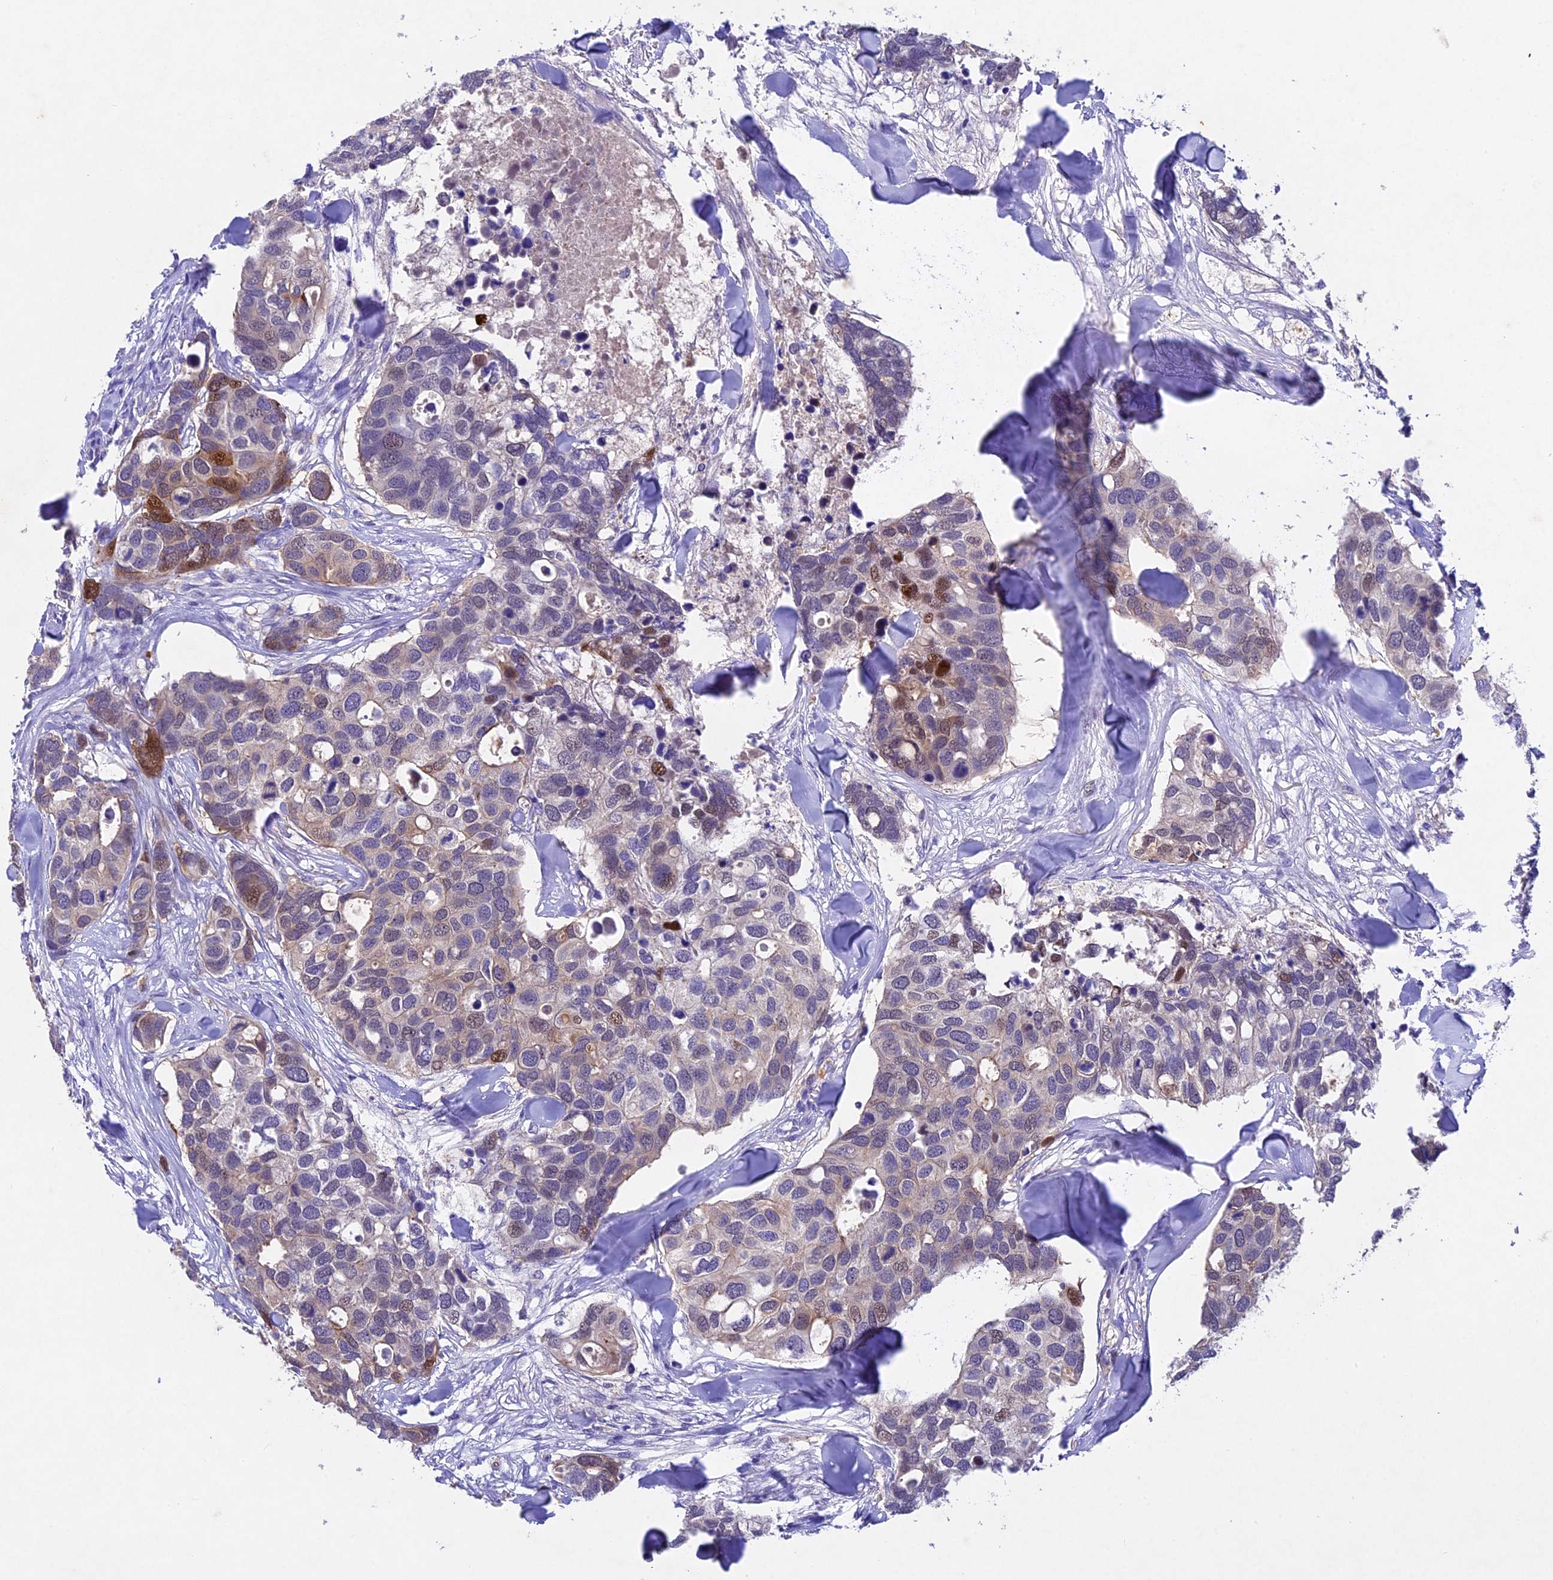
{"staining": {"intensity": "moderate", "quantity": "25%-75%", "location": "cytoplasmic/membranous"}, "tissue": "breast cancer", "cell_type": "Tumor cells", "image_type": "cancer", "snomed": [{"axis": "morphology", "description": "Duct carcinoma"}, {"axis": "topography", "description": "Breast"}], "caption": "High-magnification brightfield microscopy of breast infiltrating ductal carcinoma stained with DAB (3,3'-diaminobenzidine) (brown) and counterstained with hematoxylin (blue). tumor cells exhibit moderate cytoplasmic/membranous expression is appreciated in about25%-75% of cells. (DAB (3,3'-diaminobenzidine) = brown stain, brightfield microscopy at high magnification).", "gene": "TGDS", "patient": {"sex": "female", "age": 83}}